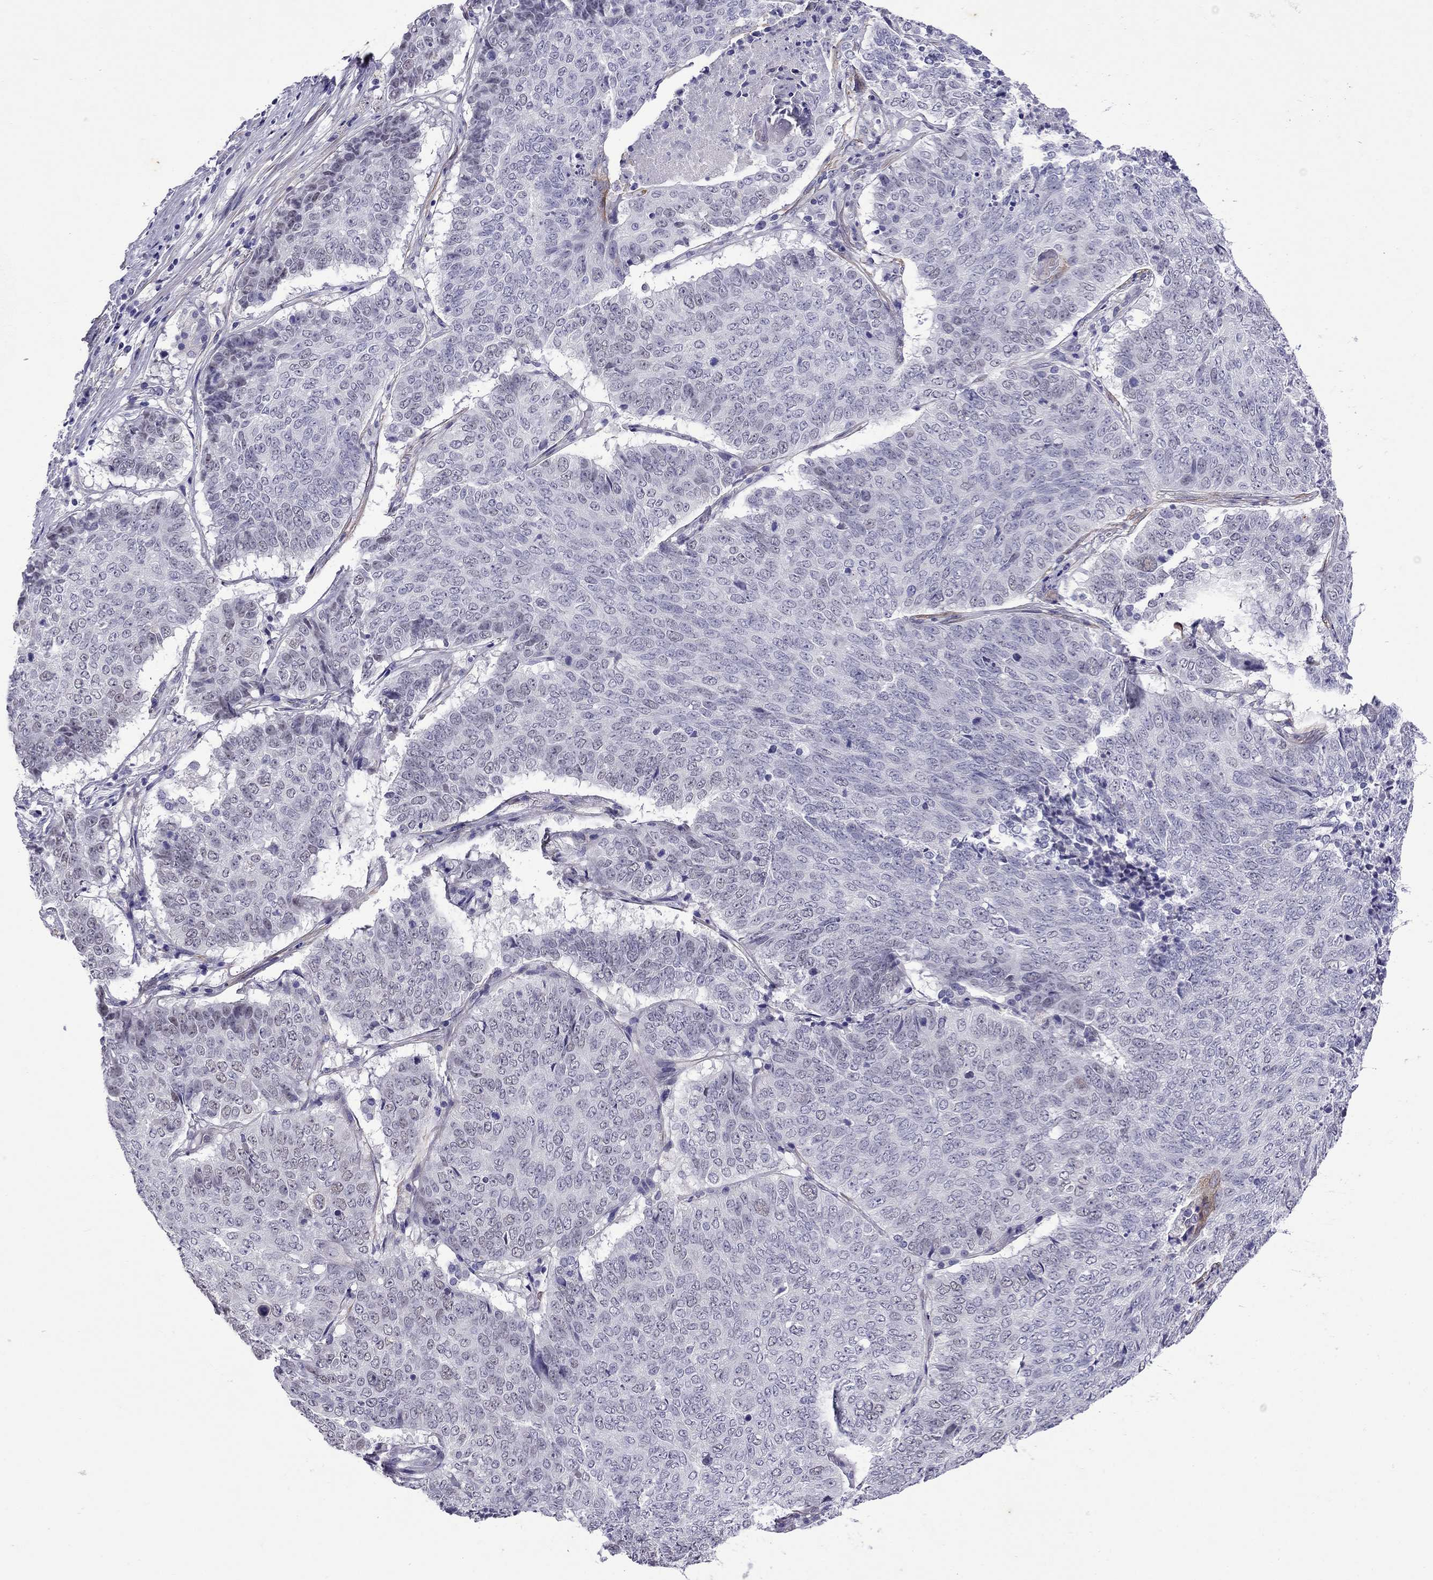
{"staining": {"intensity": "negative", "quantity": "none", "location": "none"}, "tissue": "lung cancer", "cell_type": "Tumor cells", "image_type": "cancer", "snomed": [{"axis": "morphology", "description": "Squamous cell carcinoma, NOS"}, {"axis": "topography", "description": "Lung"}], "caption": "Immunohistochemistry histopathology image of neoplastic tissue: human lung cancer stained with DAB exhibits no significant protein positivity in tumor cells. (IHC, brightfield microscopy, high magnification).", "gene": "CHRNA5", "patient": {"sex": "male", "age": 64}}